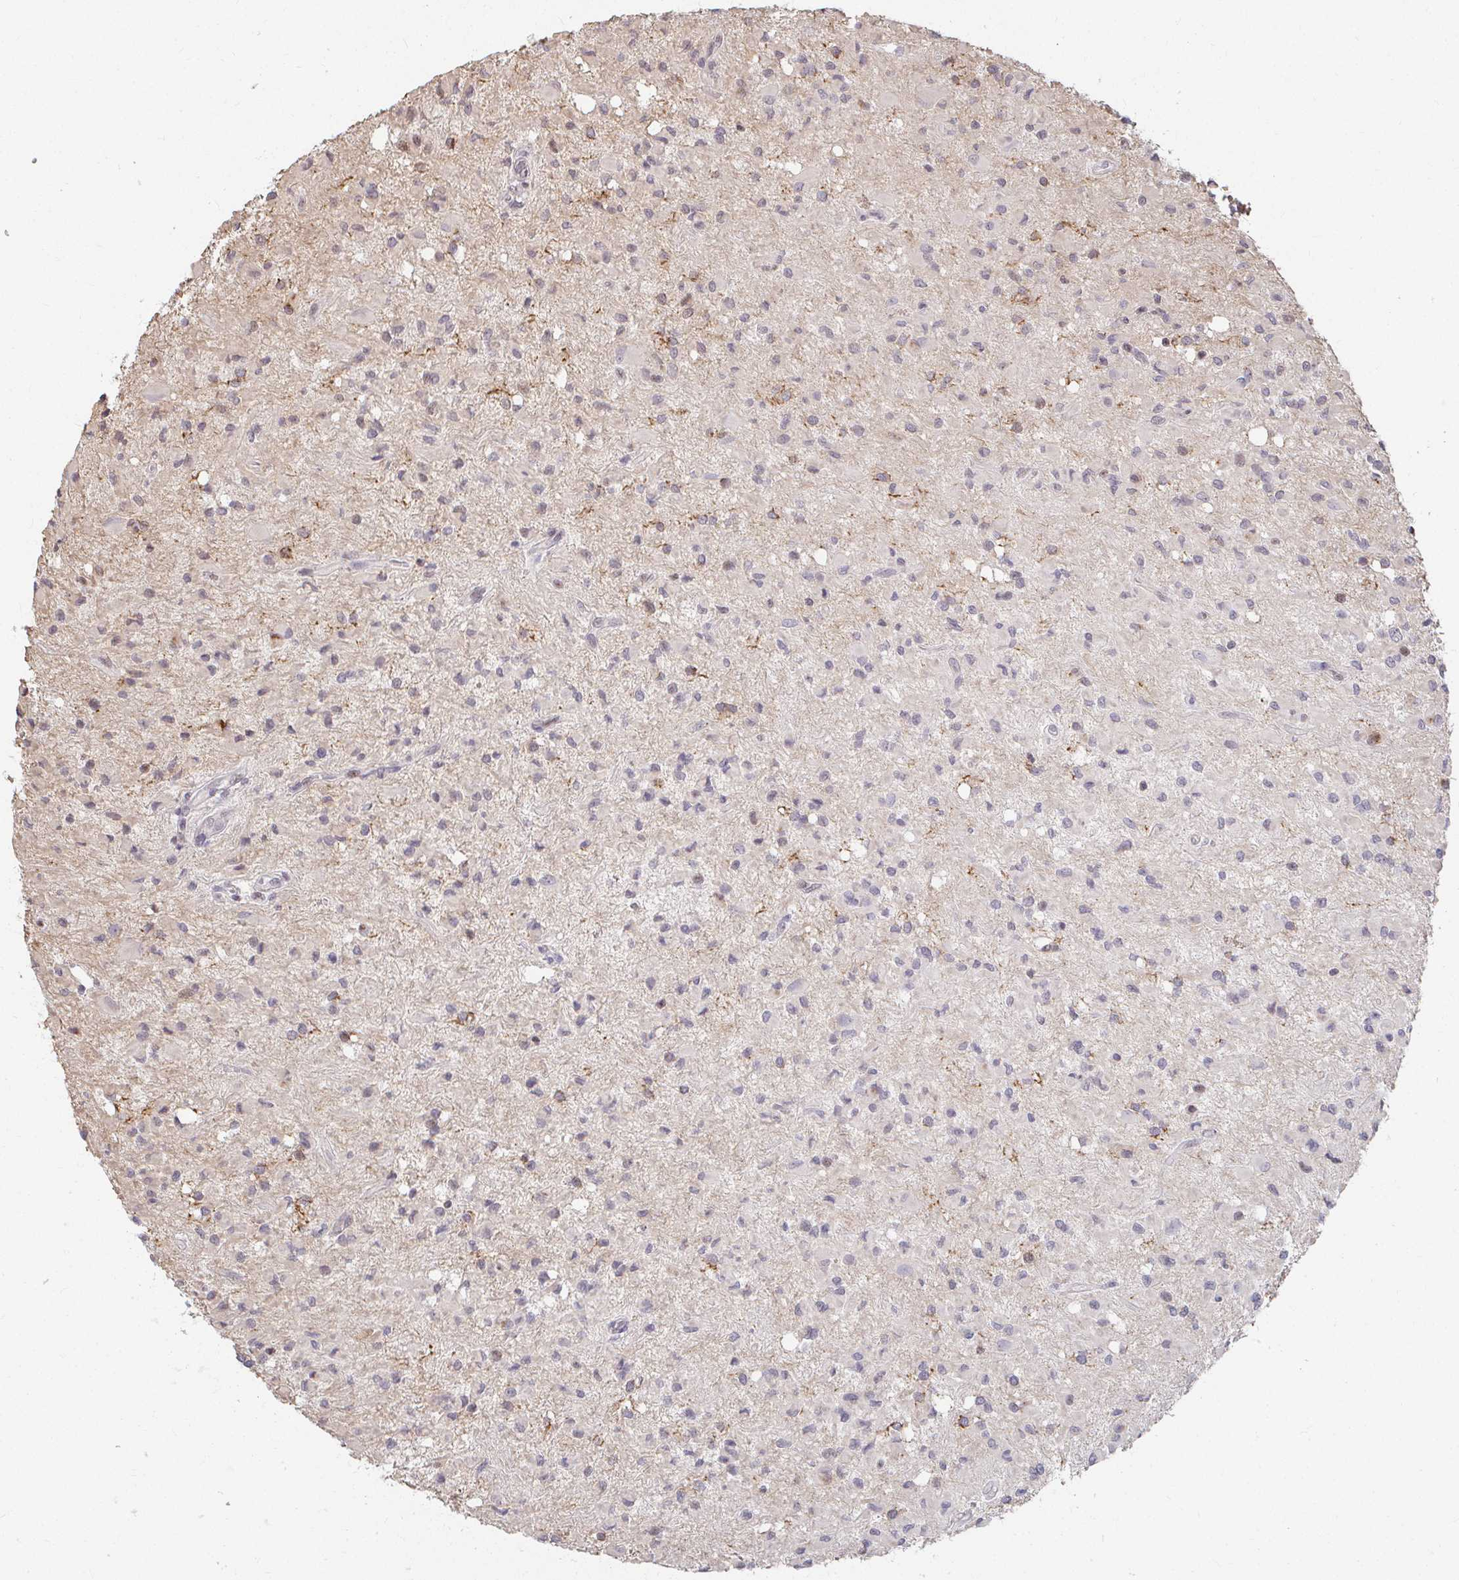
{"staining": {"intensity": "negative", "quantity": "none", "location": "none"}, "tissue": "glioma", "cell_type": "Tumor cells", "image_type": "cancer", "snomed": [{"axis": "morphology", "description": "Glioma, malignant, Low grade"}, {"axis": "topography", "description": "Brain"}], "caption": "A photomicrograph of human low-grade glioma (malignant) is negative for staining in tumor cells.", "gene": "ANK3", "patient": {"sex": "female", "age": 33}}